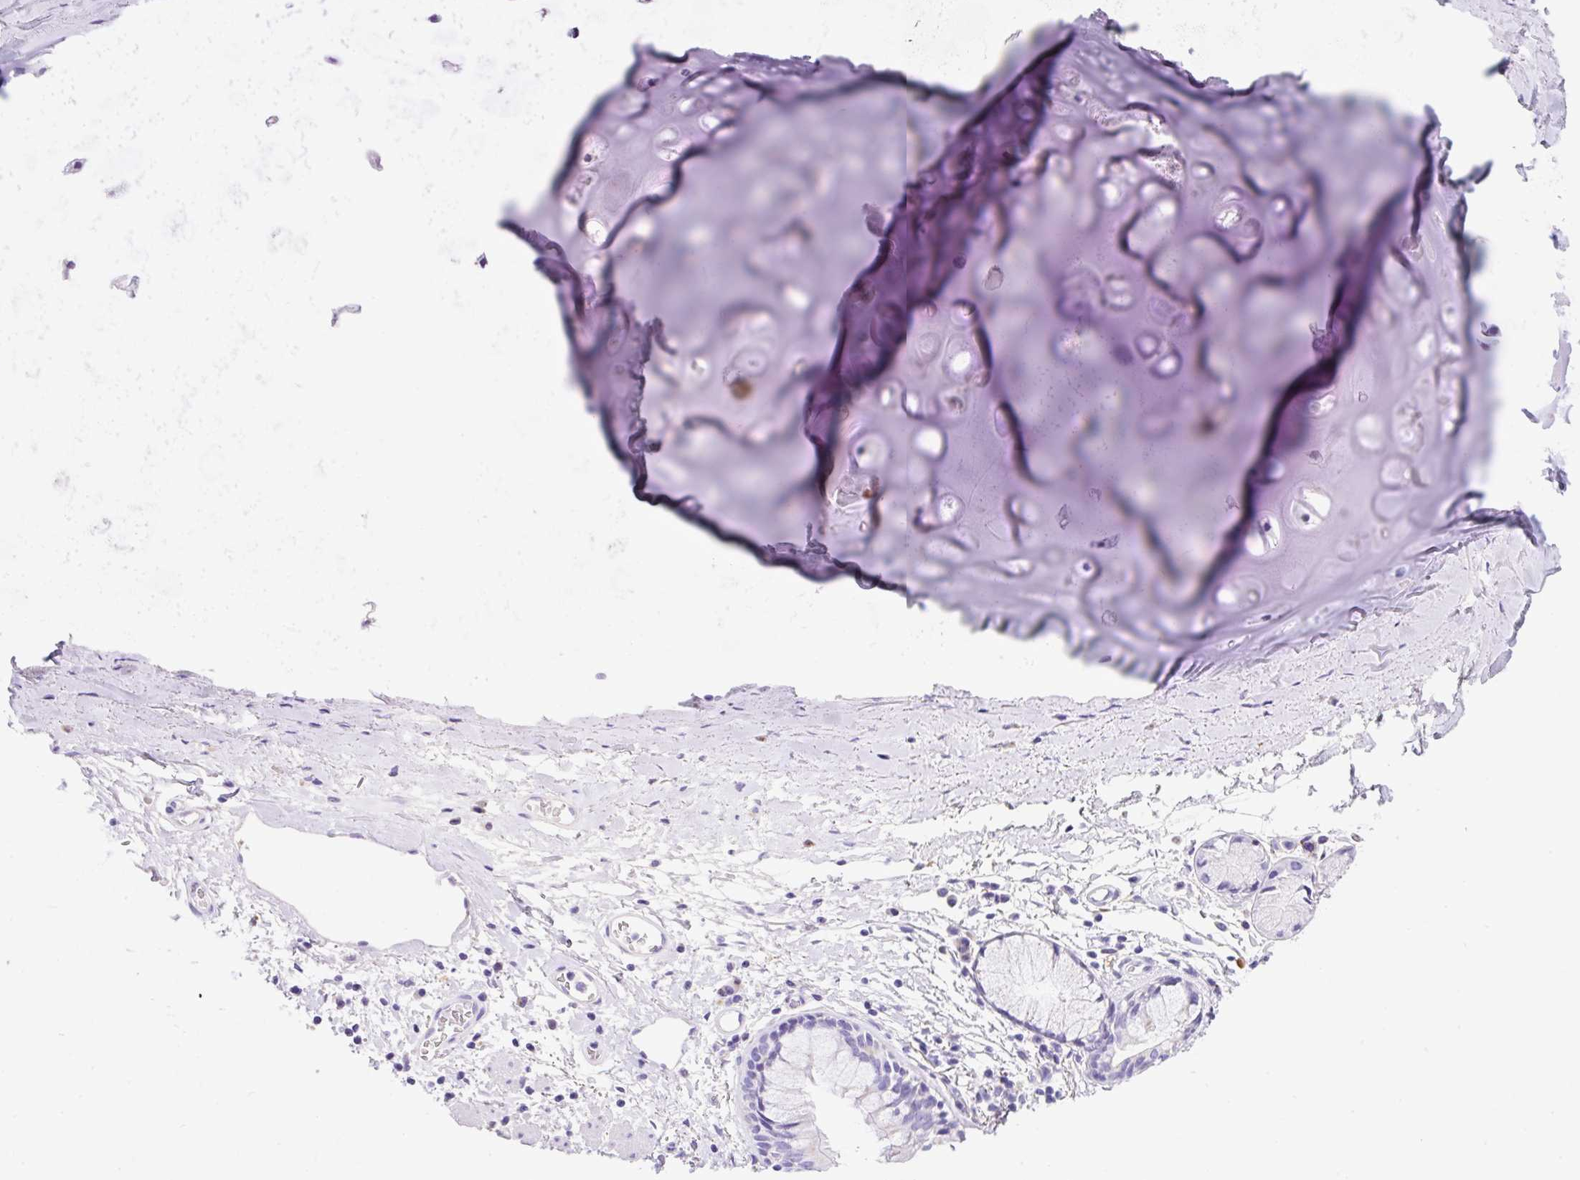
{"staining": {"intensity": "negative", "quantity": "none", "location": "none"}, "tissue": "adipose tissue", "cell_type": "Adipocytes", "image_type": "normal", "snomed": [{"axis": "morphology", "description": "Normal tissue, NOS"}, {"axis": "morphology", "description": "Degeneration, NOS"}, {"axis": "topography", "description": "Cartilage tissue"}, {"axis": "topography", "description": "Lung"}], "caption": "This is an IHC histopathology image of normal human adipose tissue. There is no expression in adipocytes.", "gene": "HEXB", "patient": {"sex": "female", "age": 61}}